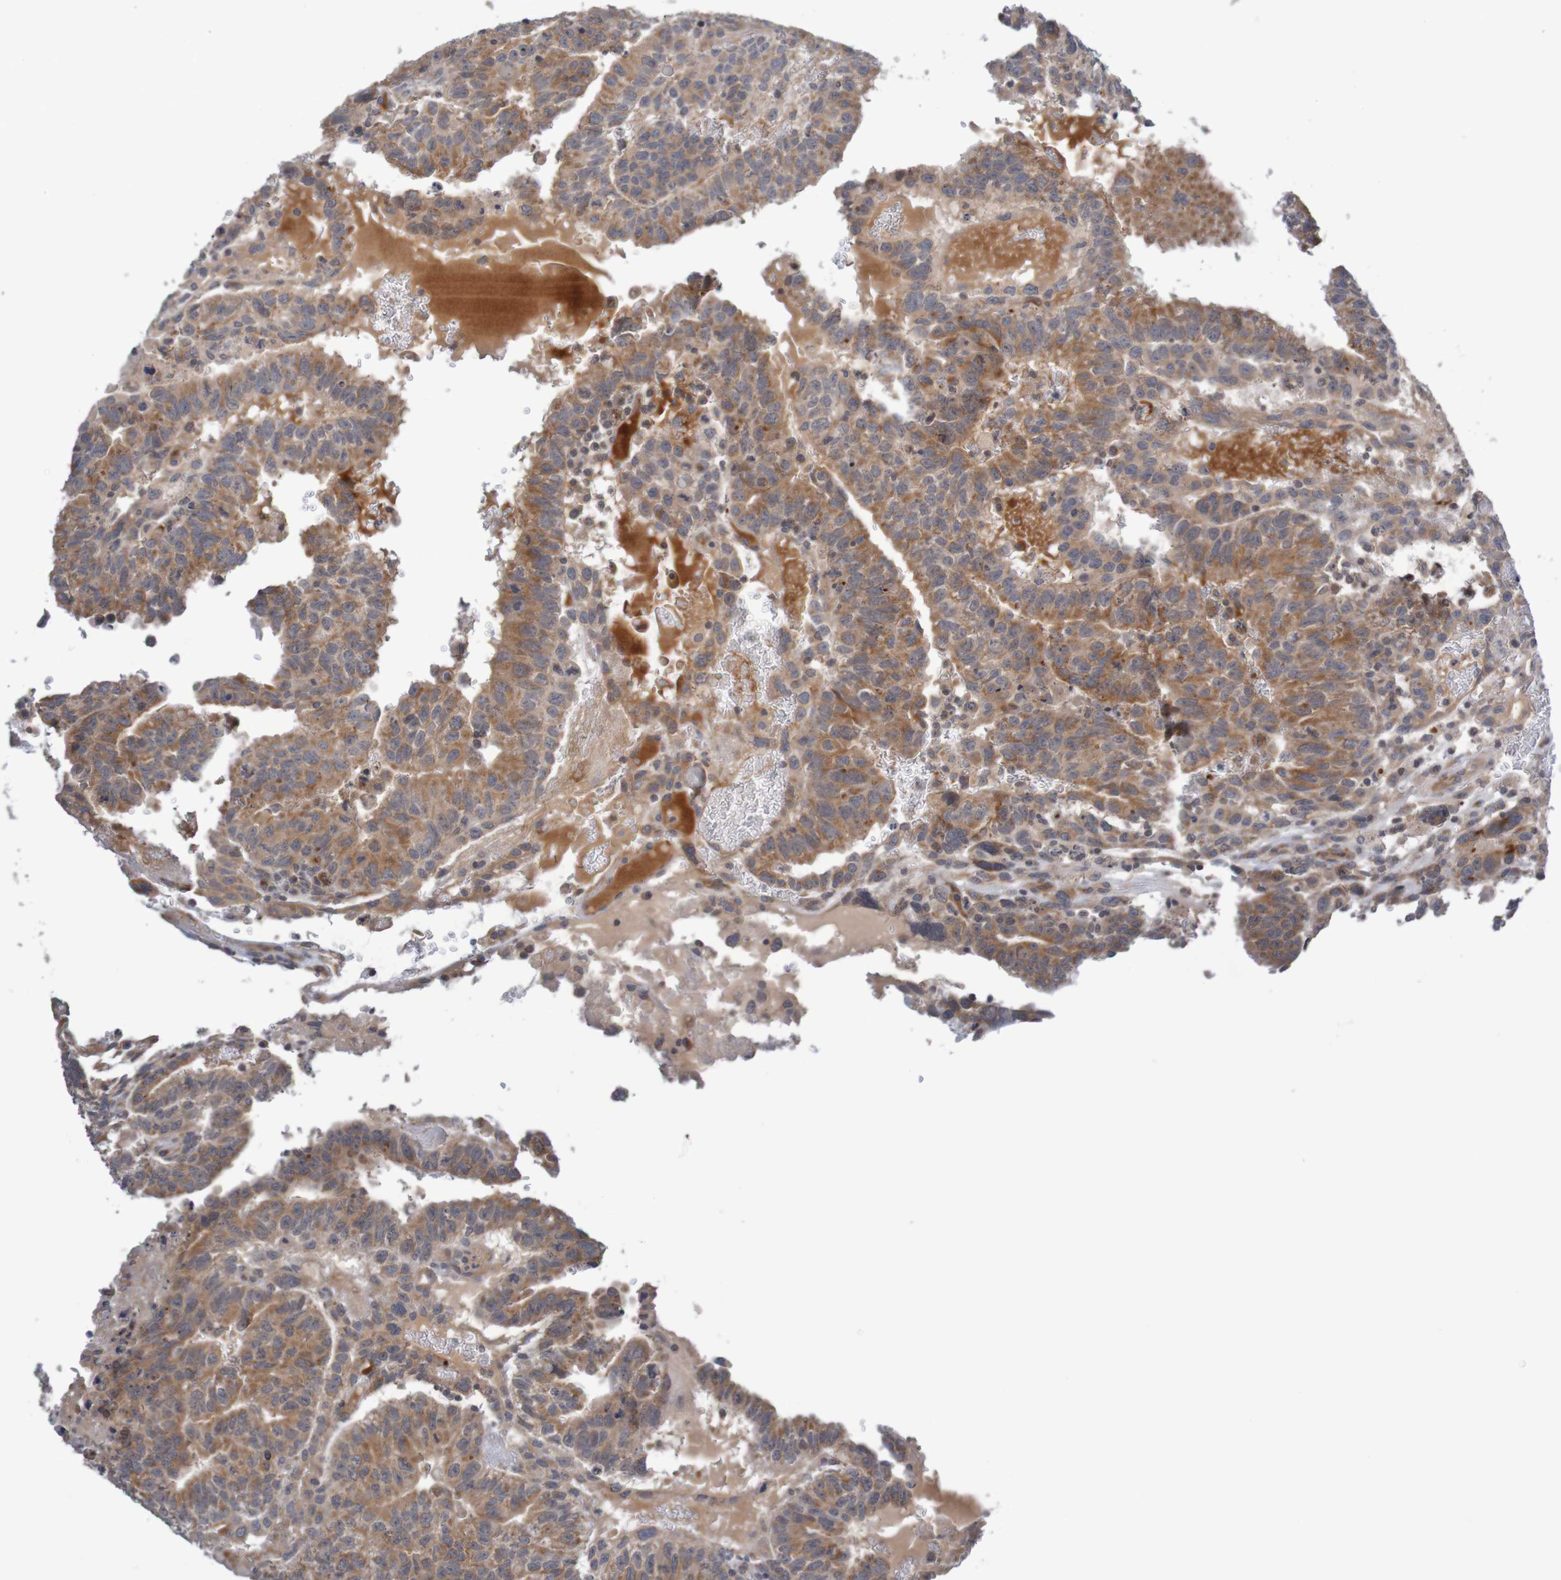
{"staining": {"intensity": "moderate", "quantity": ">75%", "location": "cytoplasmic/membranous"}, "tissue": "testis cancer", "cell_type": "Tumor cells", "image_type": "cancer", "snomed": [{"axis": "morphology", "description": "Seminoma, NOS"}, {"axis": "morphology", "description": "Carcinoma, Embryonal, NOS"}, {"axis": "topography", "description": "Testis"}], "caption": "An immunohistochemistry (IHC) photomicrograph of neoplastic tissue is shown. Protein staining in brown highlights moderate cytoplasmic/membranous positivity in testis cancer (seminoma) within tumor cells.", "gene": "ANKK1", "patient": {"sex": "male", "age": 52}}